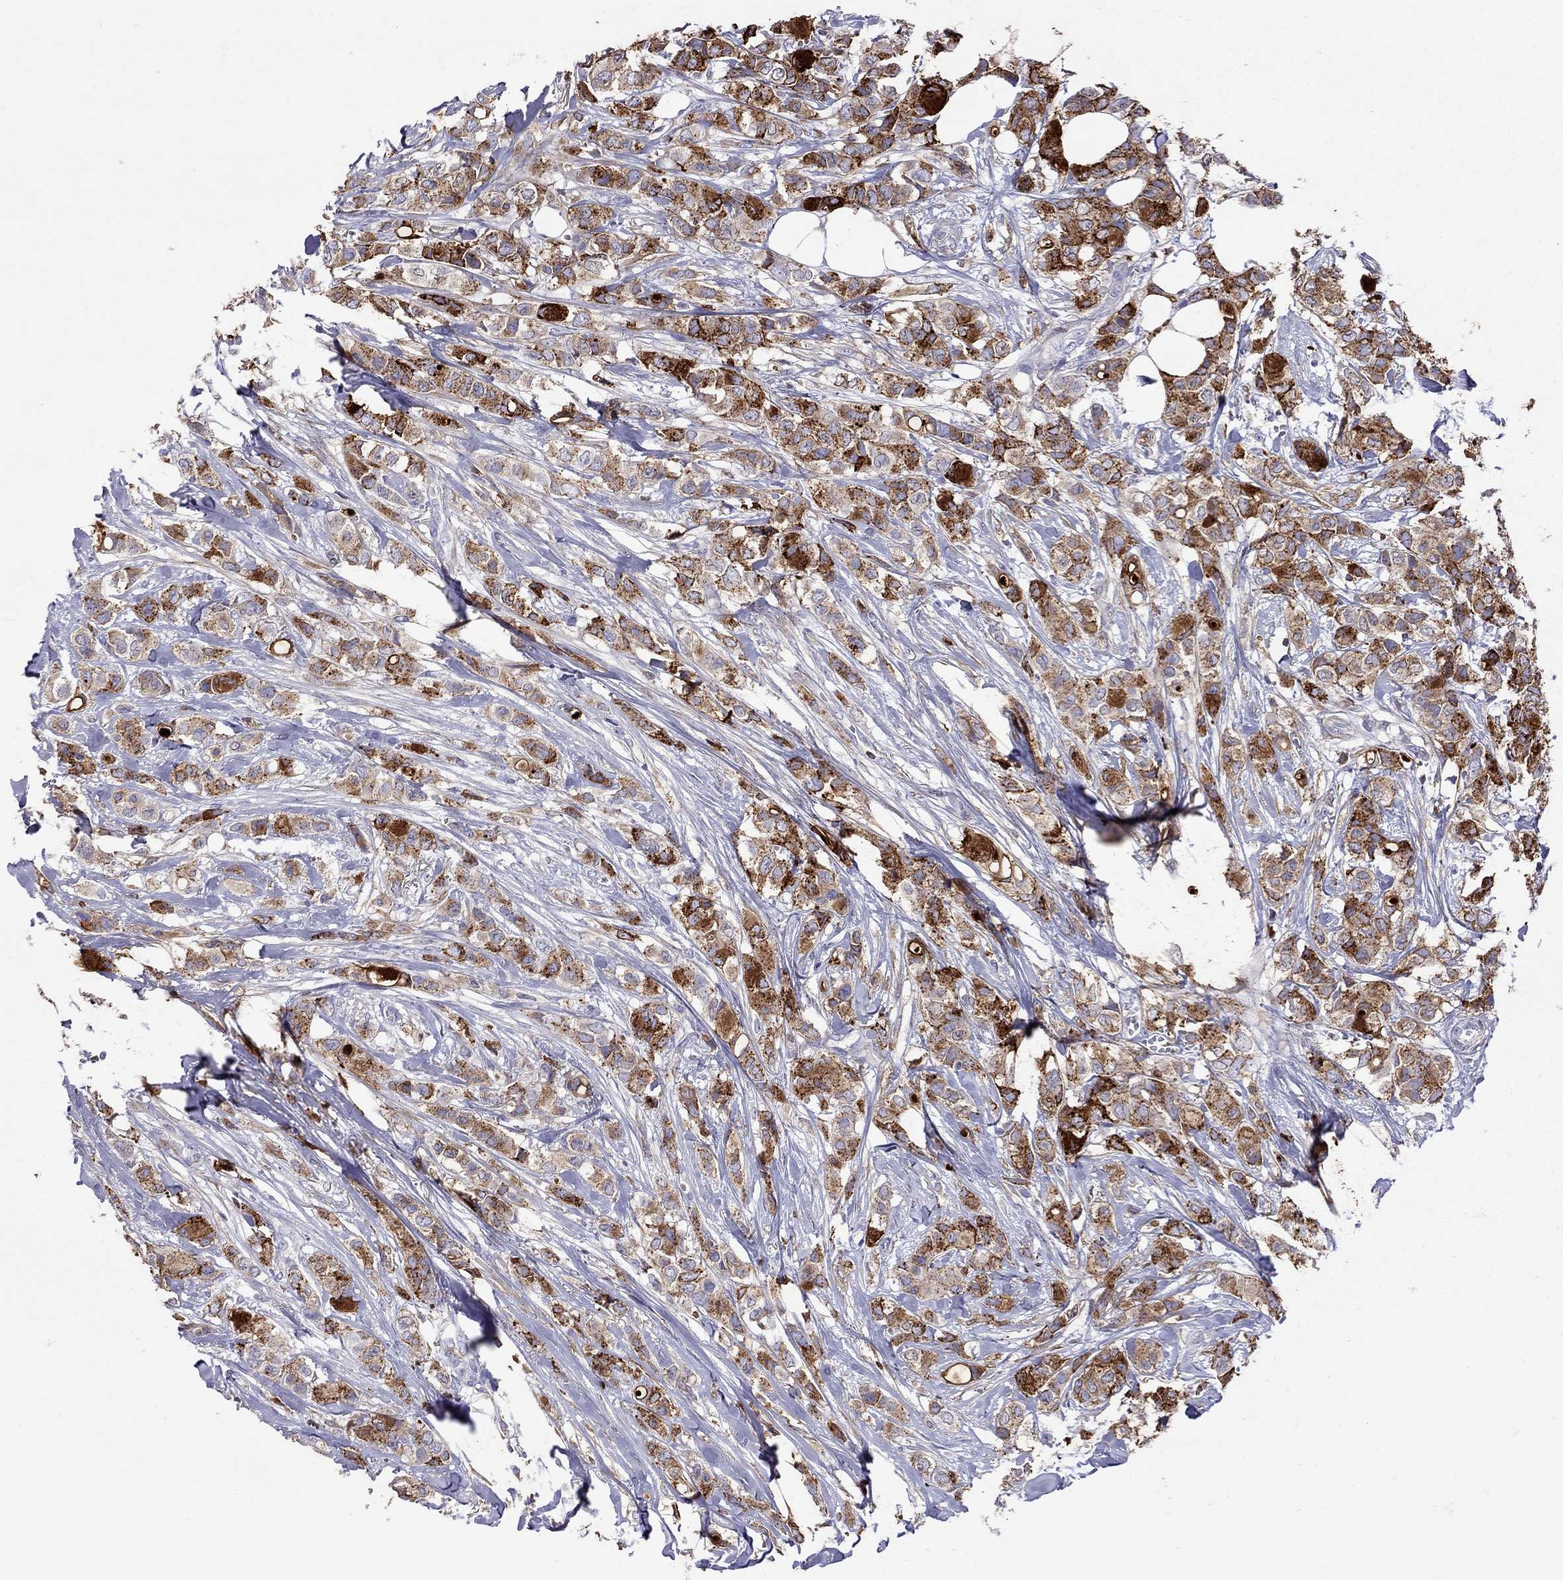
{"staining": {"intensity": "strong", "quantity": "25%-75%", "location": "cytoplasmic/membranous"}, "tissue": "breast cancer", "cell_type": "Tumor cells", "image_type": "cancer", "snomed": [{"axis": "morphology", "description": "Duct carcinoma"}, {"axis": "topography", "description": "Breast"}], "caption": "Immunohistochemical staining of breast invasive ductal carcinoma displays strong cytoplasmic/membranous protein staining in about 25%-75% of tumor cells.", "gene": "SERPINA3", "patient": {"sex": "female", "age": 85}}